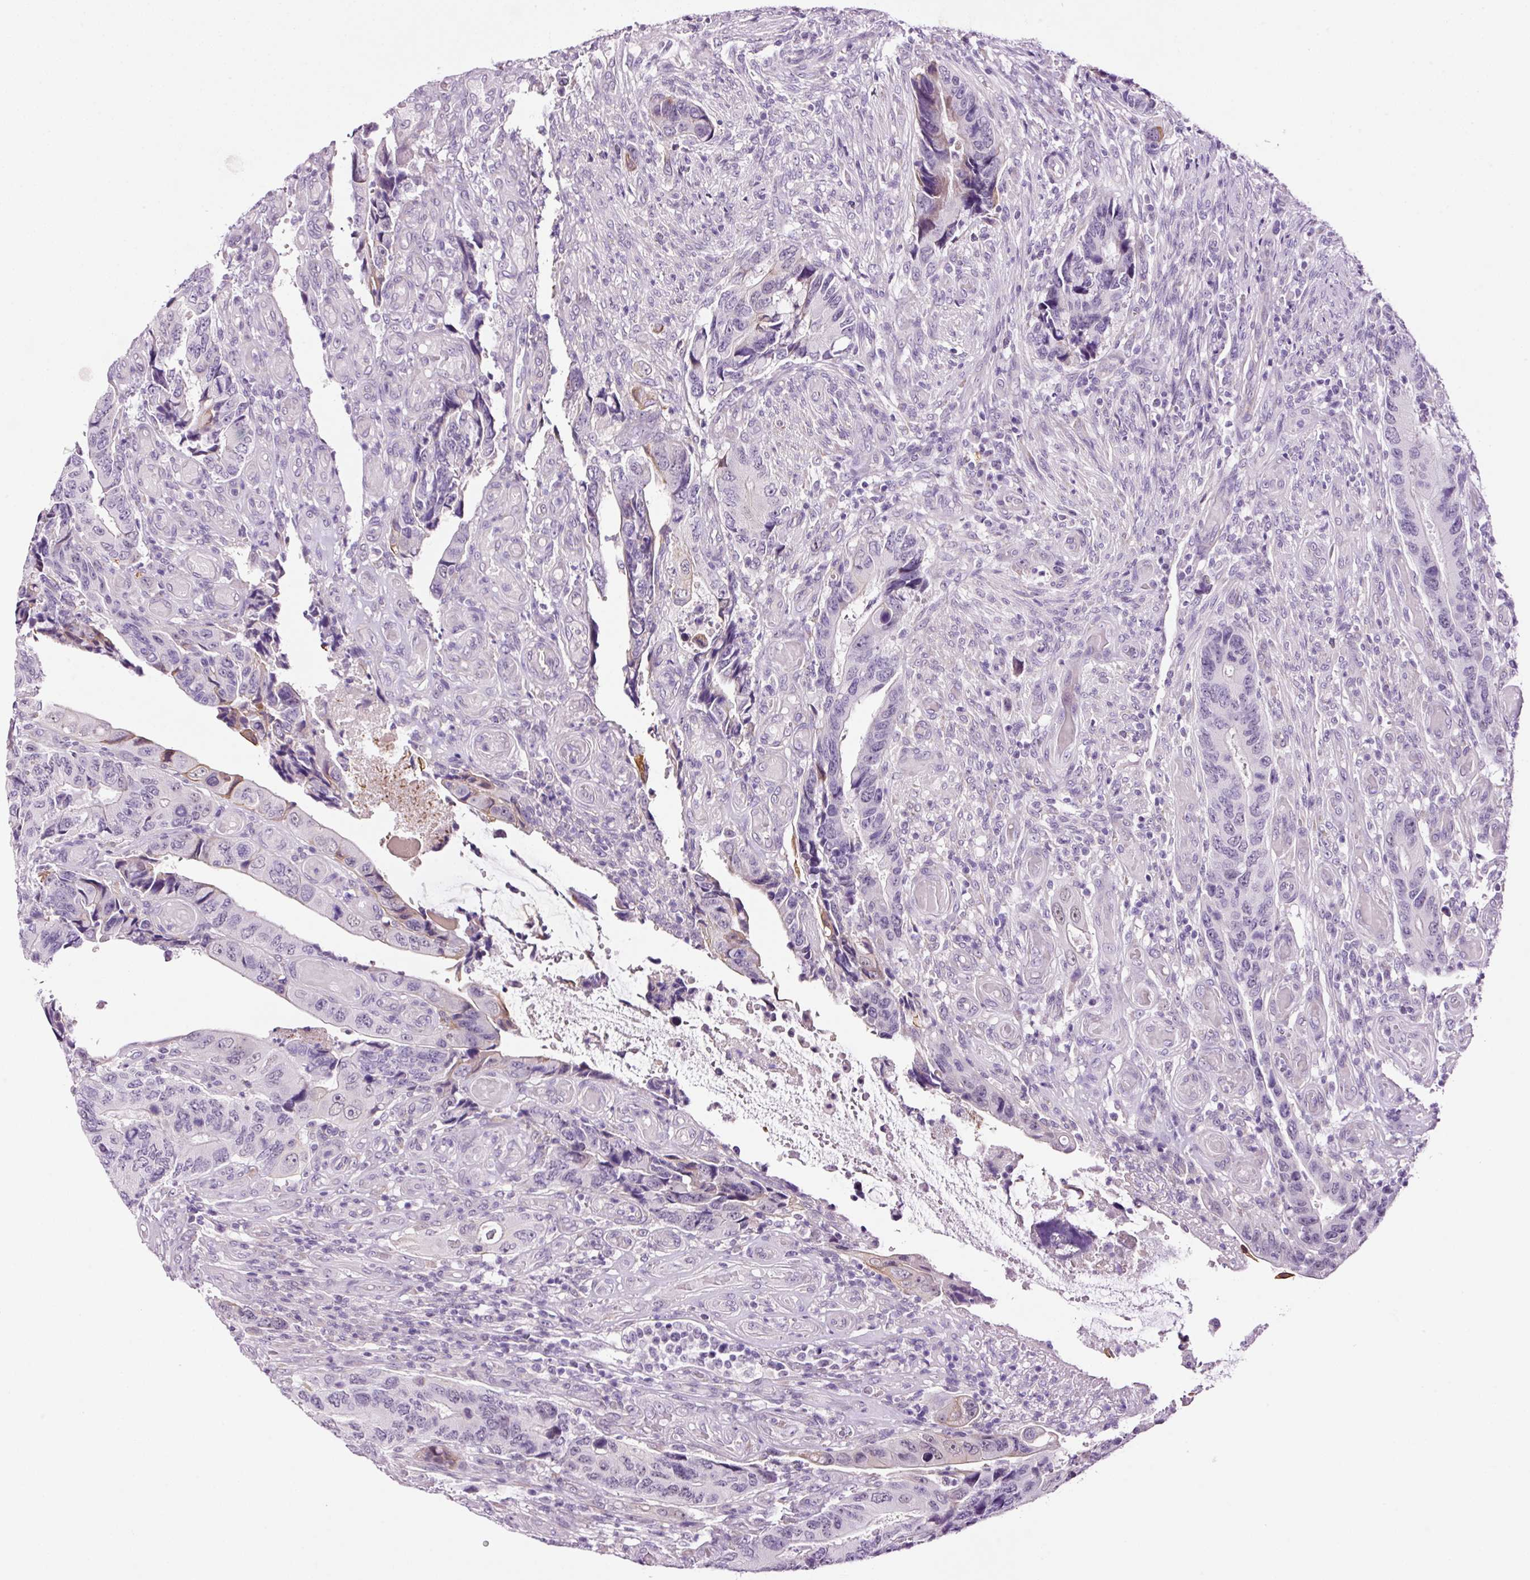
{"staining": {"intensity": "negative", "quantity": "none", "location": "none"}, "tissue": "colorectal cancer", "cell_type": "Tumor cells", "image_type": "cancer", "snomed": [{"axis": "morphology", "description": "Adenocarcinoma, NOS"}, {"axis": "topography", "description": "Colon"}], "caption": "This is a image of immunohistochemistry (IHC) staining of colorectal cancer (adenocarcinoma), which shows no staining in tumor cells.", "gene": "RTF2", "patient": {"sex": "male", "age": 87}}